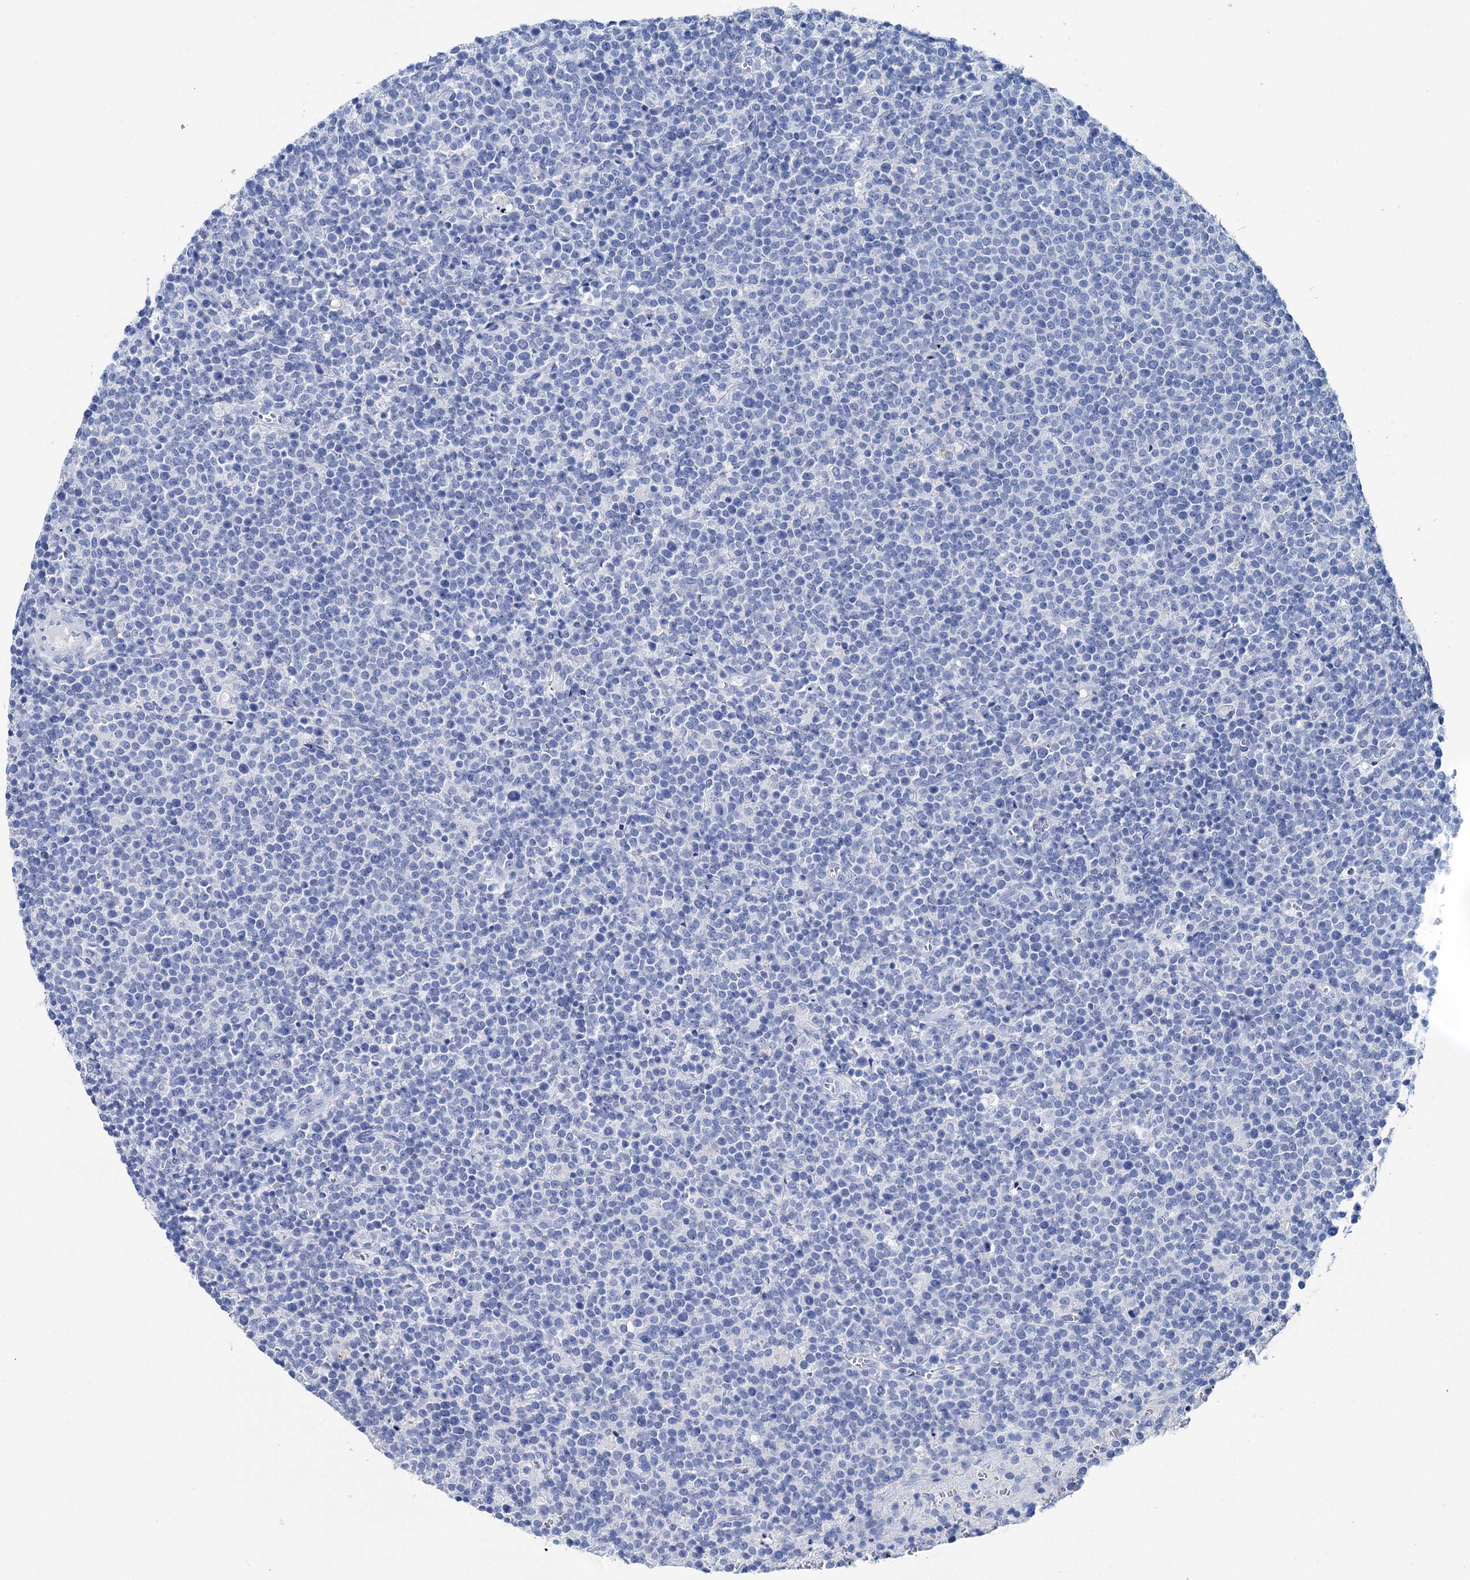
{"staining": {"intensity": "negative", "quantity": "none", "location": "none"}, "tissue": "lymphoma", "cell_type": "Tumor cells", "image_type": "cancer", "snomed": [{"axis": "morphology", "description": "Malignant lymphoma, non-Hodgkin's type, High grade"}, {"axis": "topography", "description": "Lymph node"}], "caption": "Immunohistochemistry micrograph of neoplastic tissue: human high-grade malignant lymphoma, non-Hodgkin's type stained with DAB shows no significant protein expression in tumor cells. Nuclei are stained in blue.", "gene": "BRINP1", "patient": {"sex": "male", "age": 61}}